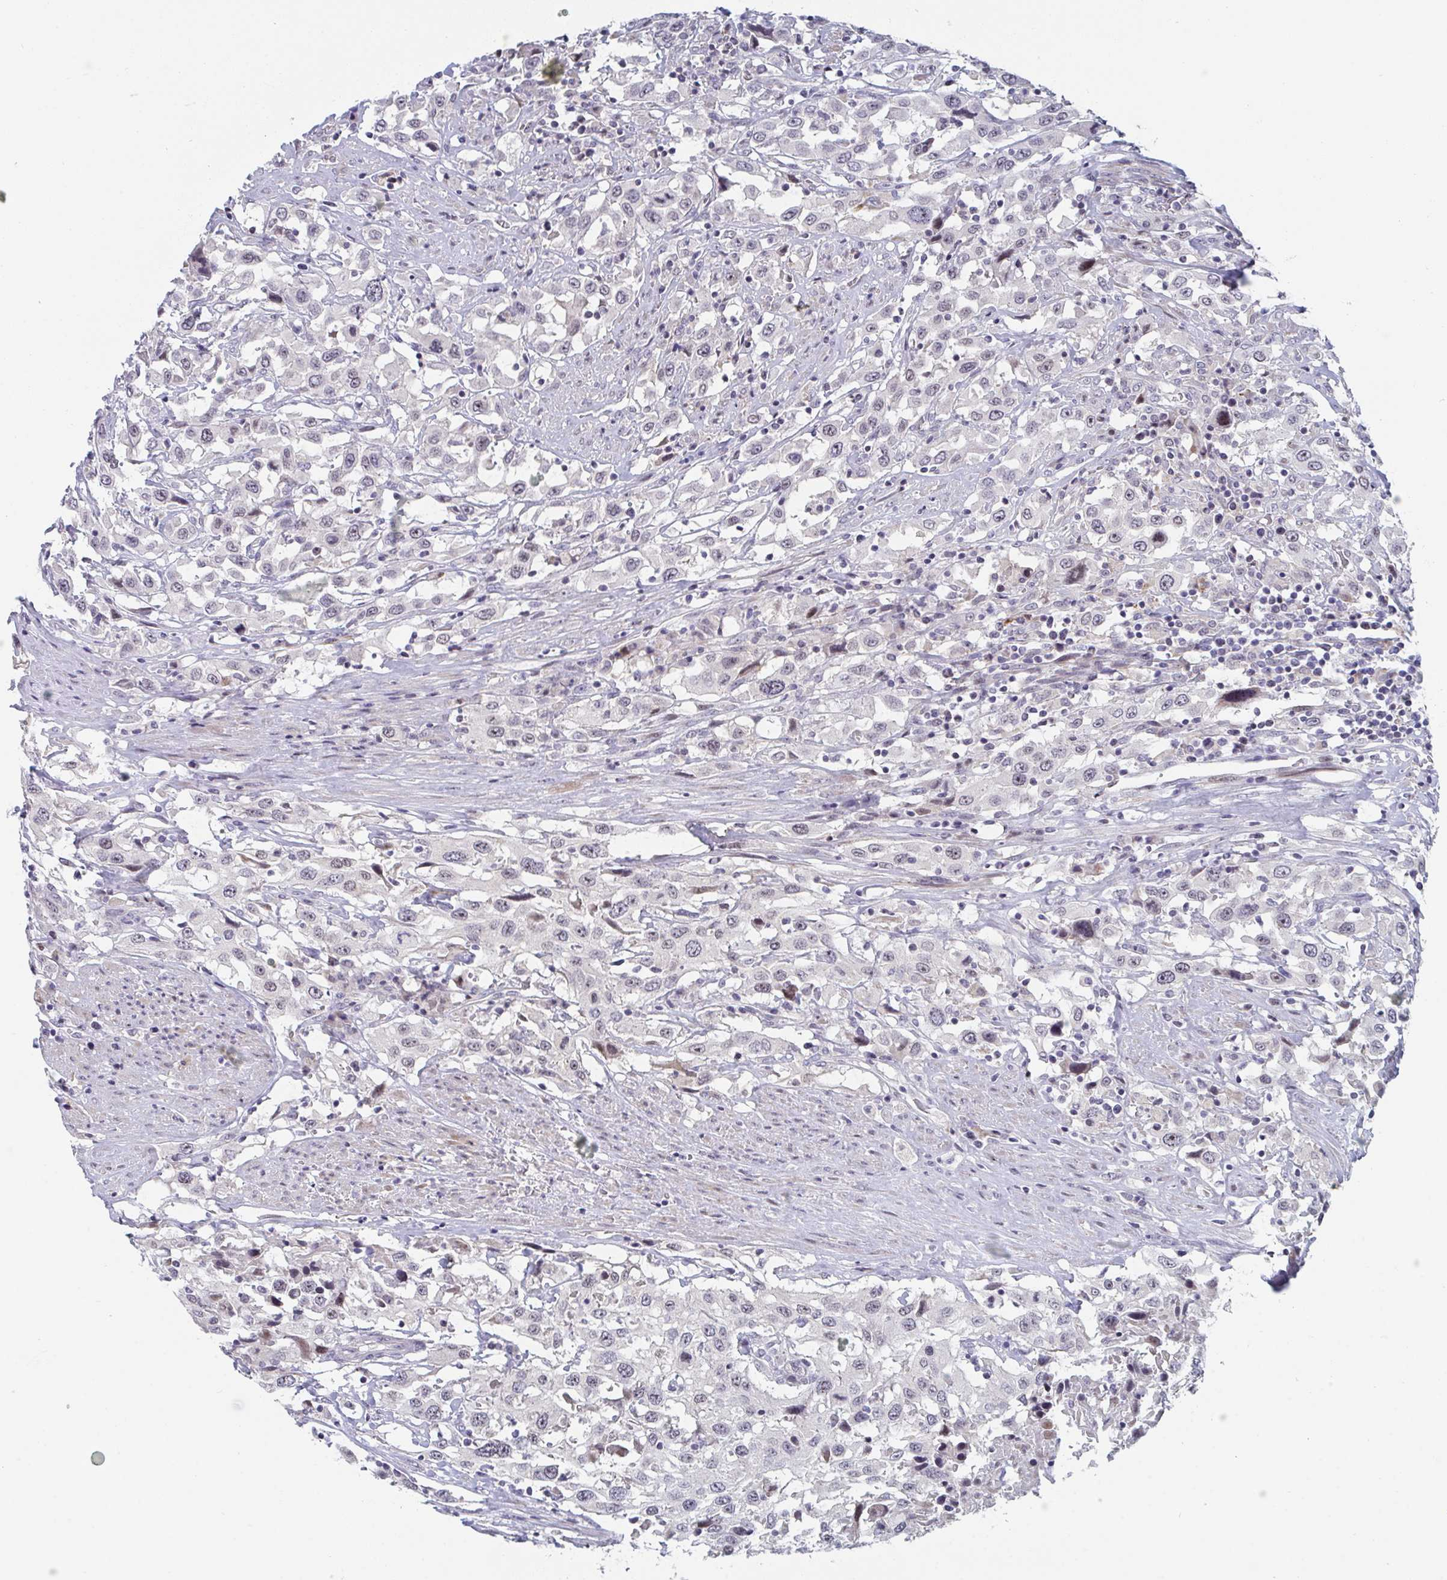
{"staining": {"intensity": "weak", "quantity": "<25%", "location": "nuclear"}, "tissue": "urothelial cancer", "cell_type": "Tumor cells", "image_type": "cancer", "snomed": [{"axis": "morphology", "description": "Urothelial carcinoma, High grade"}, {"axis": "topography", "description": "Urinary bladder"}], "caption": "High magnification brightfield microscopy of urothelial cancer stained with DAB (brown) and counterstained with hematoxylin (blue): tumor cells show no significant staining.", "gene": "CENPT", "patient": {"sex": "male", "age": 61}}